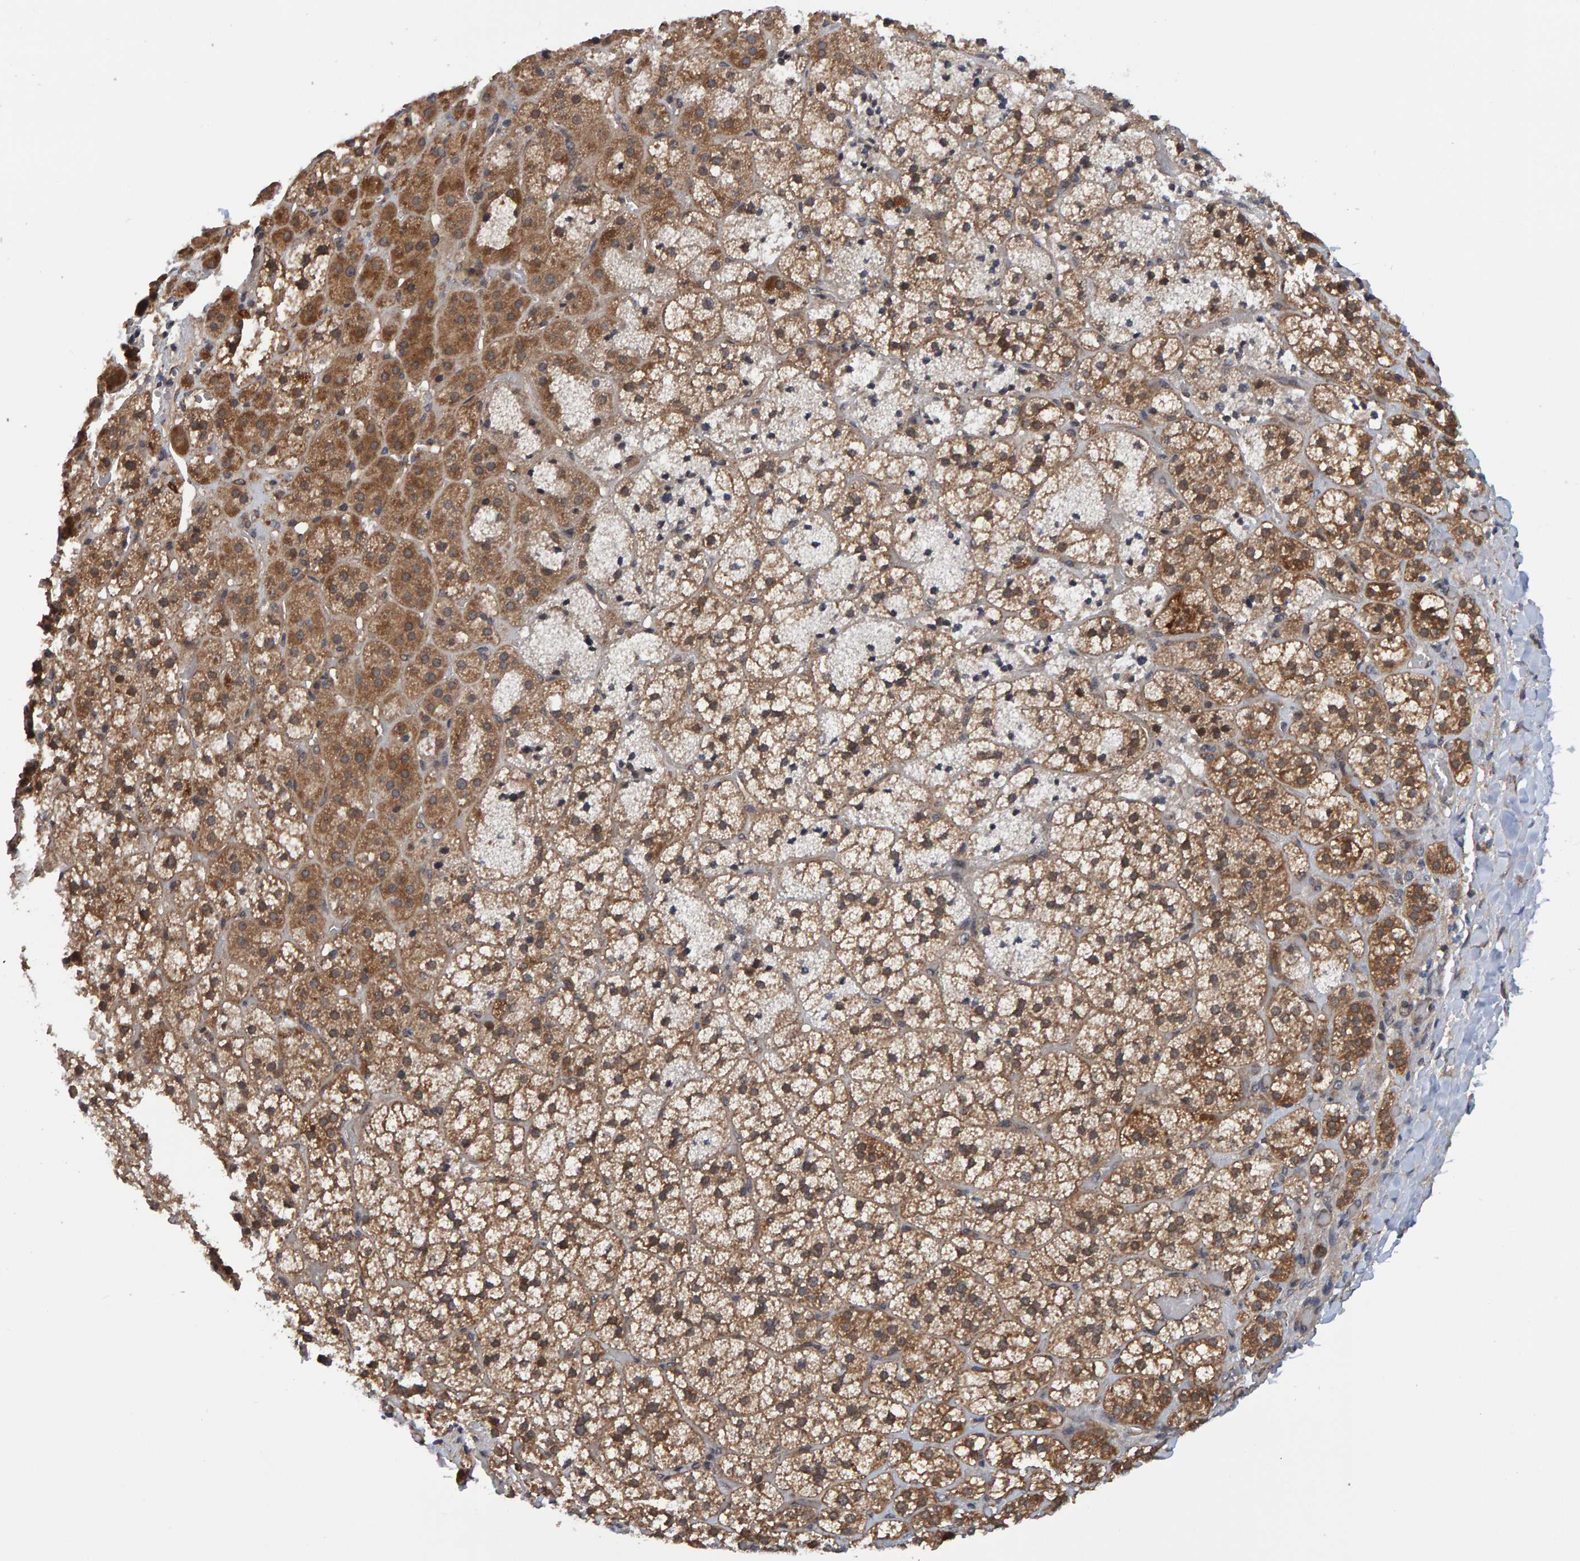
{"staining": {"intensity": "strong", "quantity": ">75%", "location": "cytoplasmic/membranous,nuclear"}, "tissue": "adrenal gland", "cell_type": "Glandular cells", "image_type": "normal", "snomed": [{"axis": "morphology", "description": "Normal tissue, NOS"}, {"axis": "topography", "description": "Adrenal gland"}], "caption": "A photomicrograph of human adrenal gland stained for a protein reveals strong cytoplasmic/membranous,nuclear brown staining in glandular cells.", "gene": "SCRN2", "patient": {"sex": "female", "age": 44}}